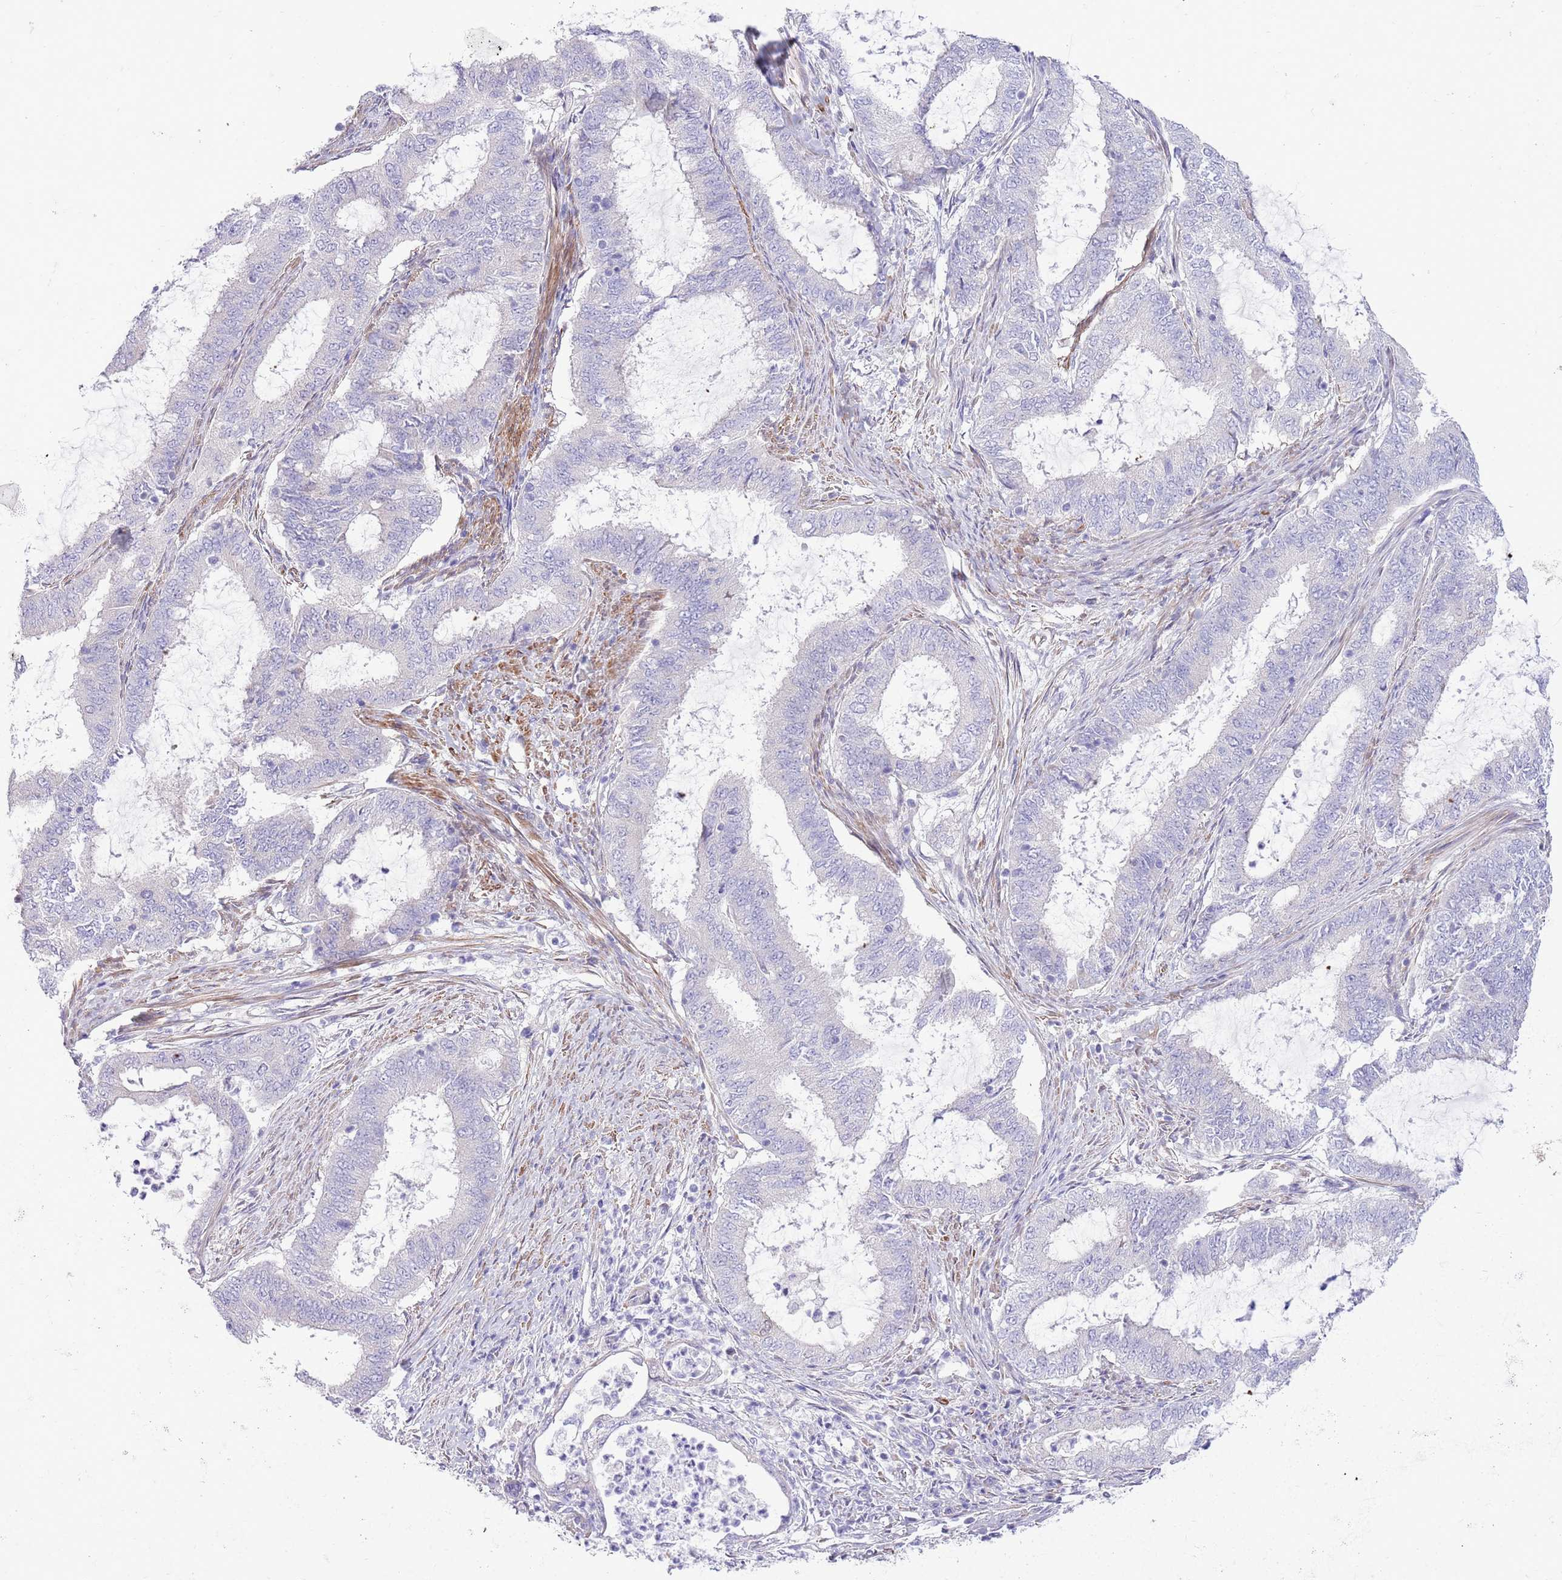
{"staining": {"intensity": "negative", "quantity": "none", "location": "none"}, "tissue": "endometrial cancer", "cell_type": "Tumor cells", "image_type": "cancer", "snomed": [{"axis": "morphology", "description": "Adenocarcinoma, NOS"}, {"axis": "topography", "description": "Endometrium"}], "caption": "This is an immunohistochemistry image of human endometrial adenocarcinoma. There is no positivity in tumor cells.", "gene": "ZC4H2", "patient": {"sex": "female", "age": 51}}